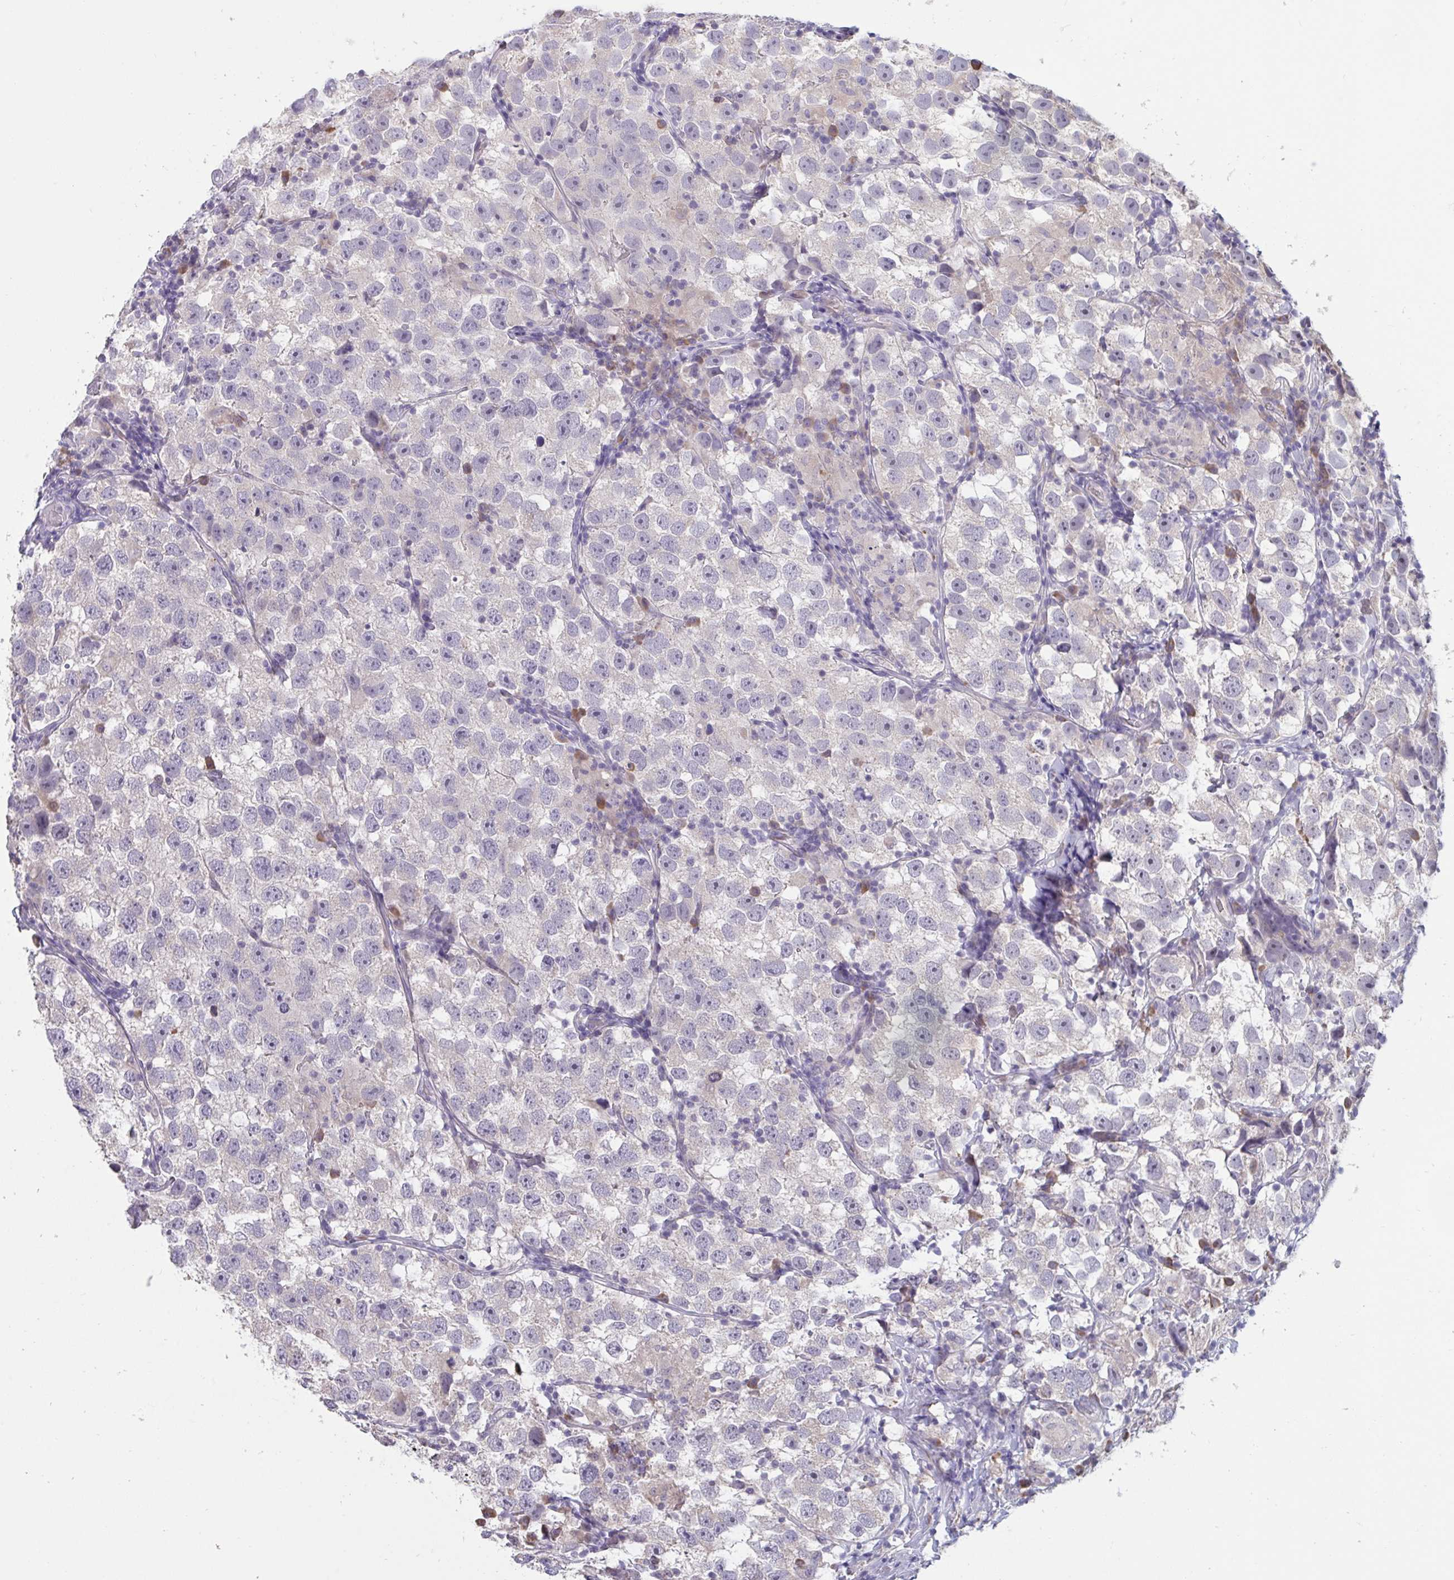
{"staining": {"intensity": "negative", "quantity": "none", "location": "none"}, "tissue": "testis cancer", "cell_type": "Tumor cells", "image_type": "cancer", "snomed": [{"axis": "morphology", "description": "Seminoma, NOS"}, {"axis": "topography", "description": "Testis"}], "caption": "DAB immunohistochemical staining of seminoma (testis) reveals no significant positivity in tumor cells.", "gene": "CD1E", "patient": {"sex": "male", "age": 26}}